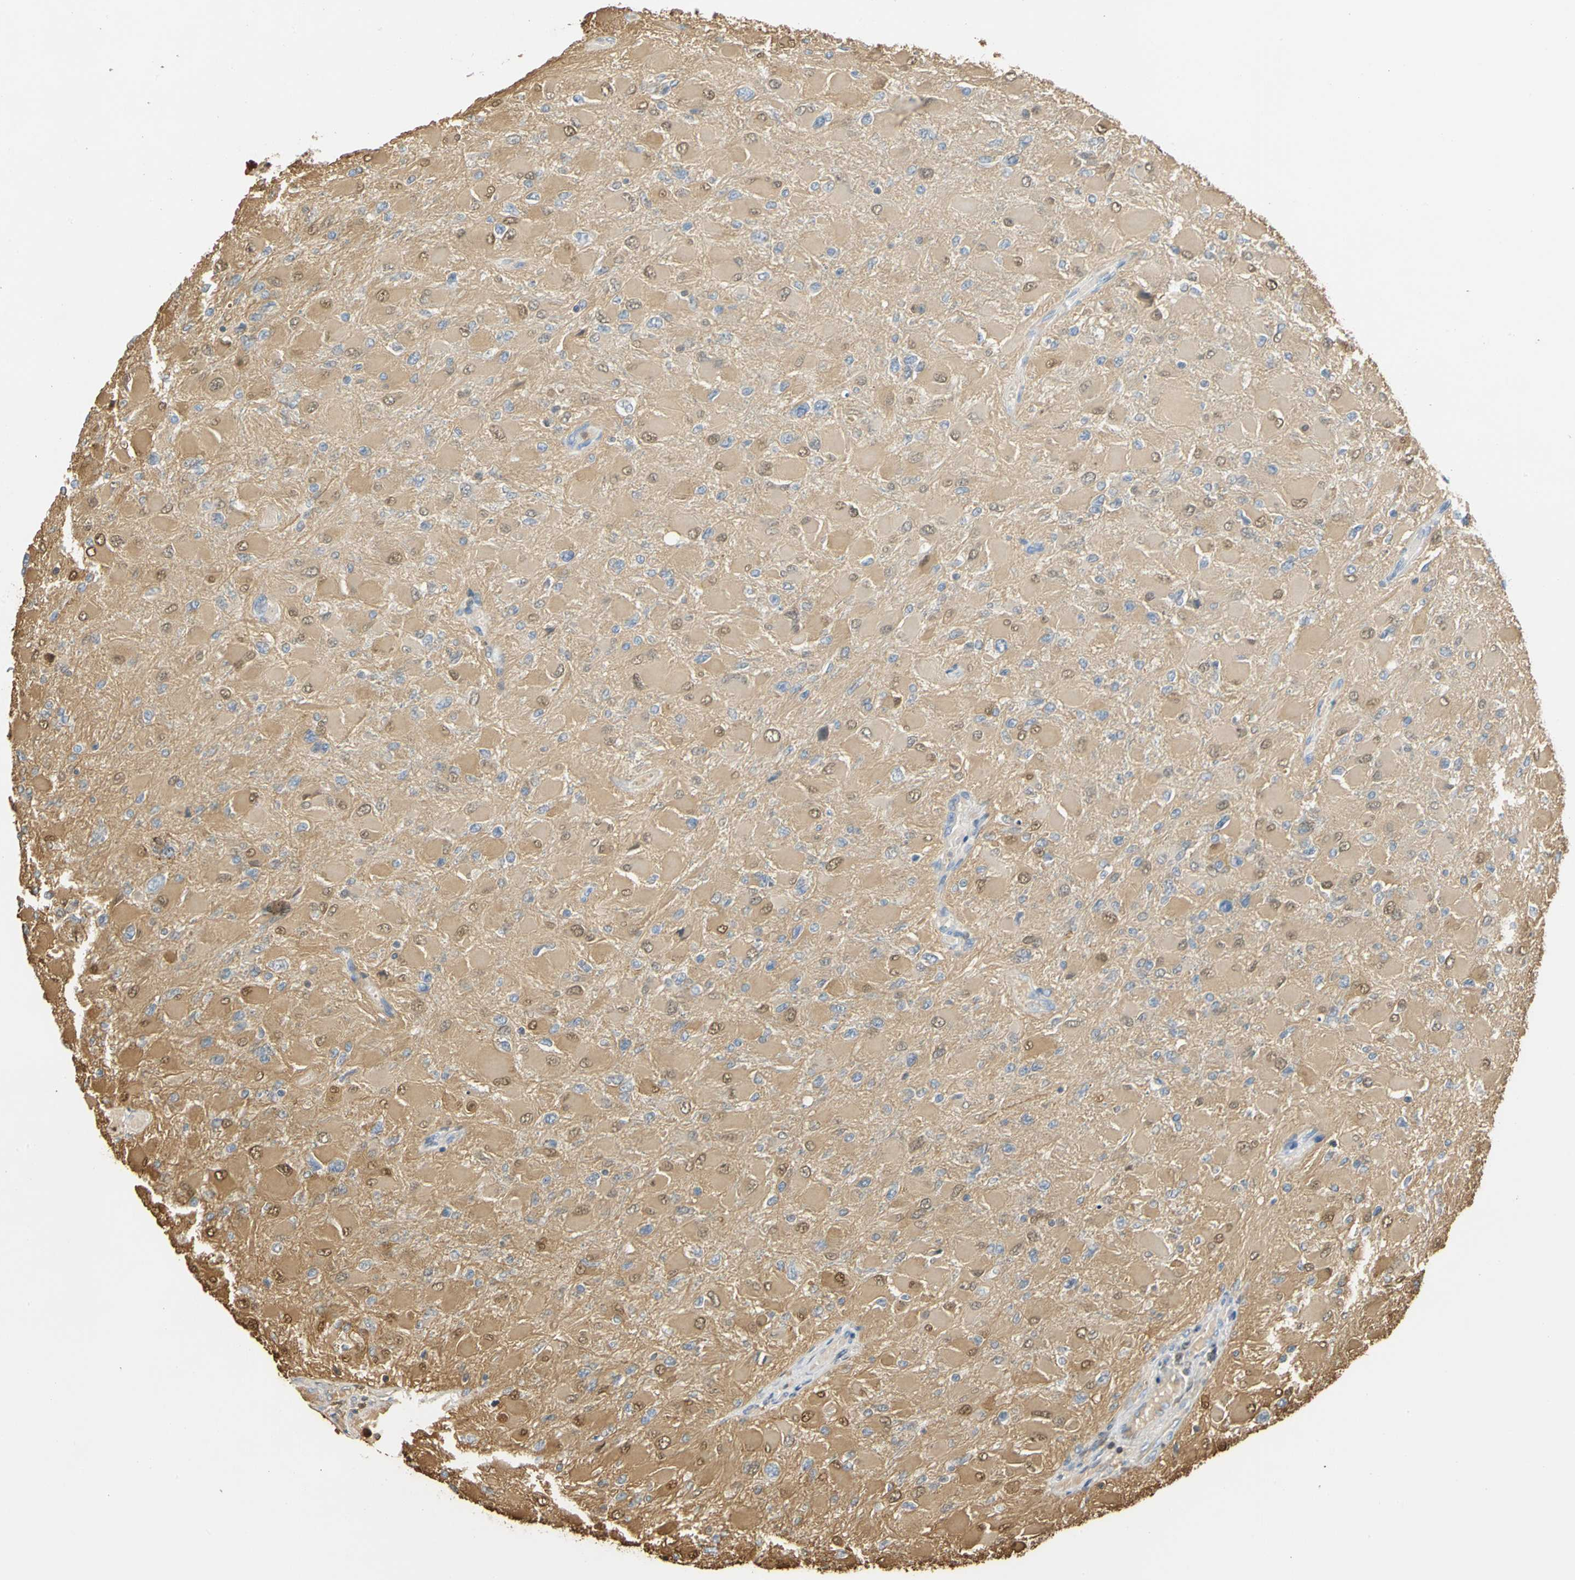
{"staining": {"intensity": "moderate", "quantity": ">75%", "location": "cytoplasmic/membranous,nuclear"}, "tissue": "glioma", "cell_type": "Tumor cells", "image_type": "cancer", "snomed": [{"axis": "morphology", "description": "Glioma, malignant, High grade"}, {"axis": "topography", "description": "Cerebral cortex"}], "caption": "Glioma stained with a brown dye reveals moderate cytoplasmic/membranous and nuclear positive staining in about >75% of tumor cells.", "gene": "S100A6", "patient": {"sex": "female", "age": 36}}